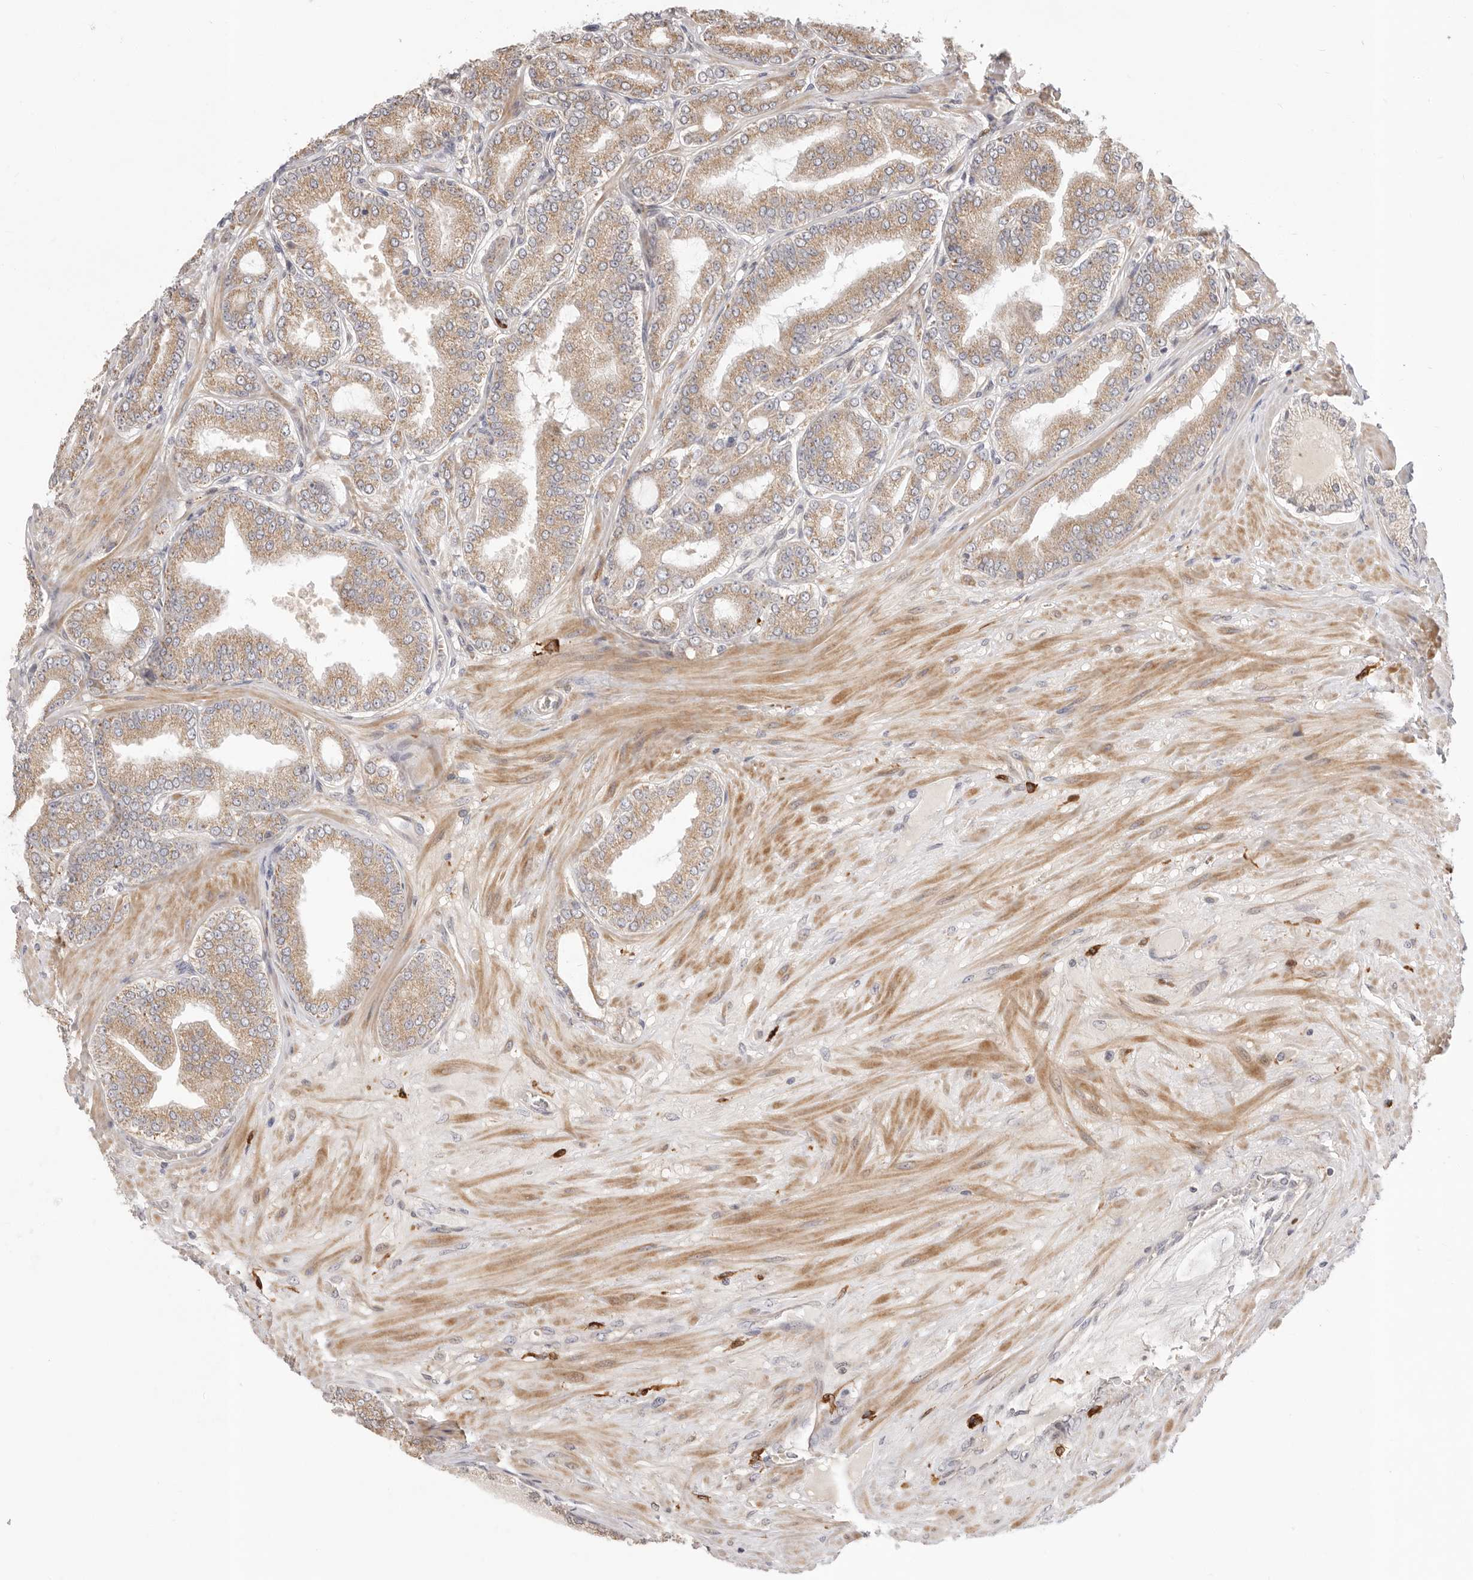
{"staining": {"intensity": "moderate", "quantity": ">75%", "location": "cytoplasmic/membranous"}, "tissue": "prostate cancer", "cell_type": "Tumor cells", "image_type": "cancer", "snomed": [{"axis": "morphology", "description": "Adenocarcinoma, Low grade"}, {"axis": "topography", "description": "Prostate"}], "caption": "The image reveals a brown stain indicating the presence of a protein in the cytoplasmic/membranous of tumor cells in prostate cancer (low-grade adenocarcinoma).", "gene": "USH1C", "patient": {"sex": "male", "age": 63}}